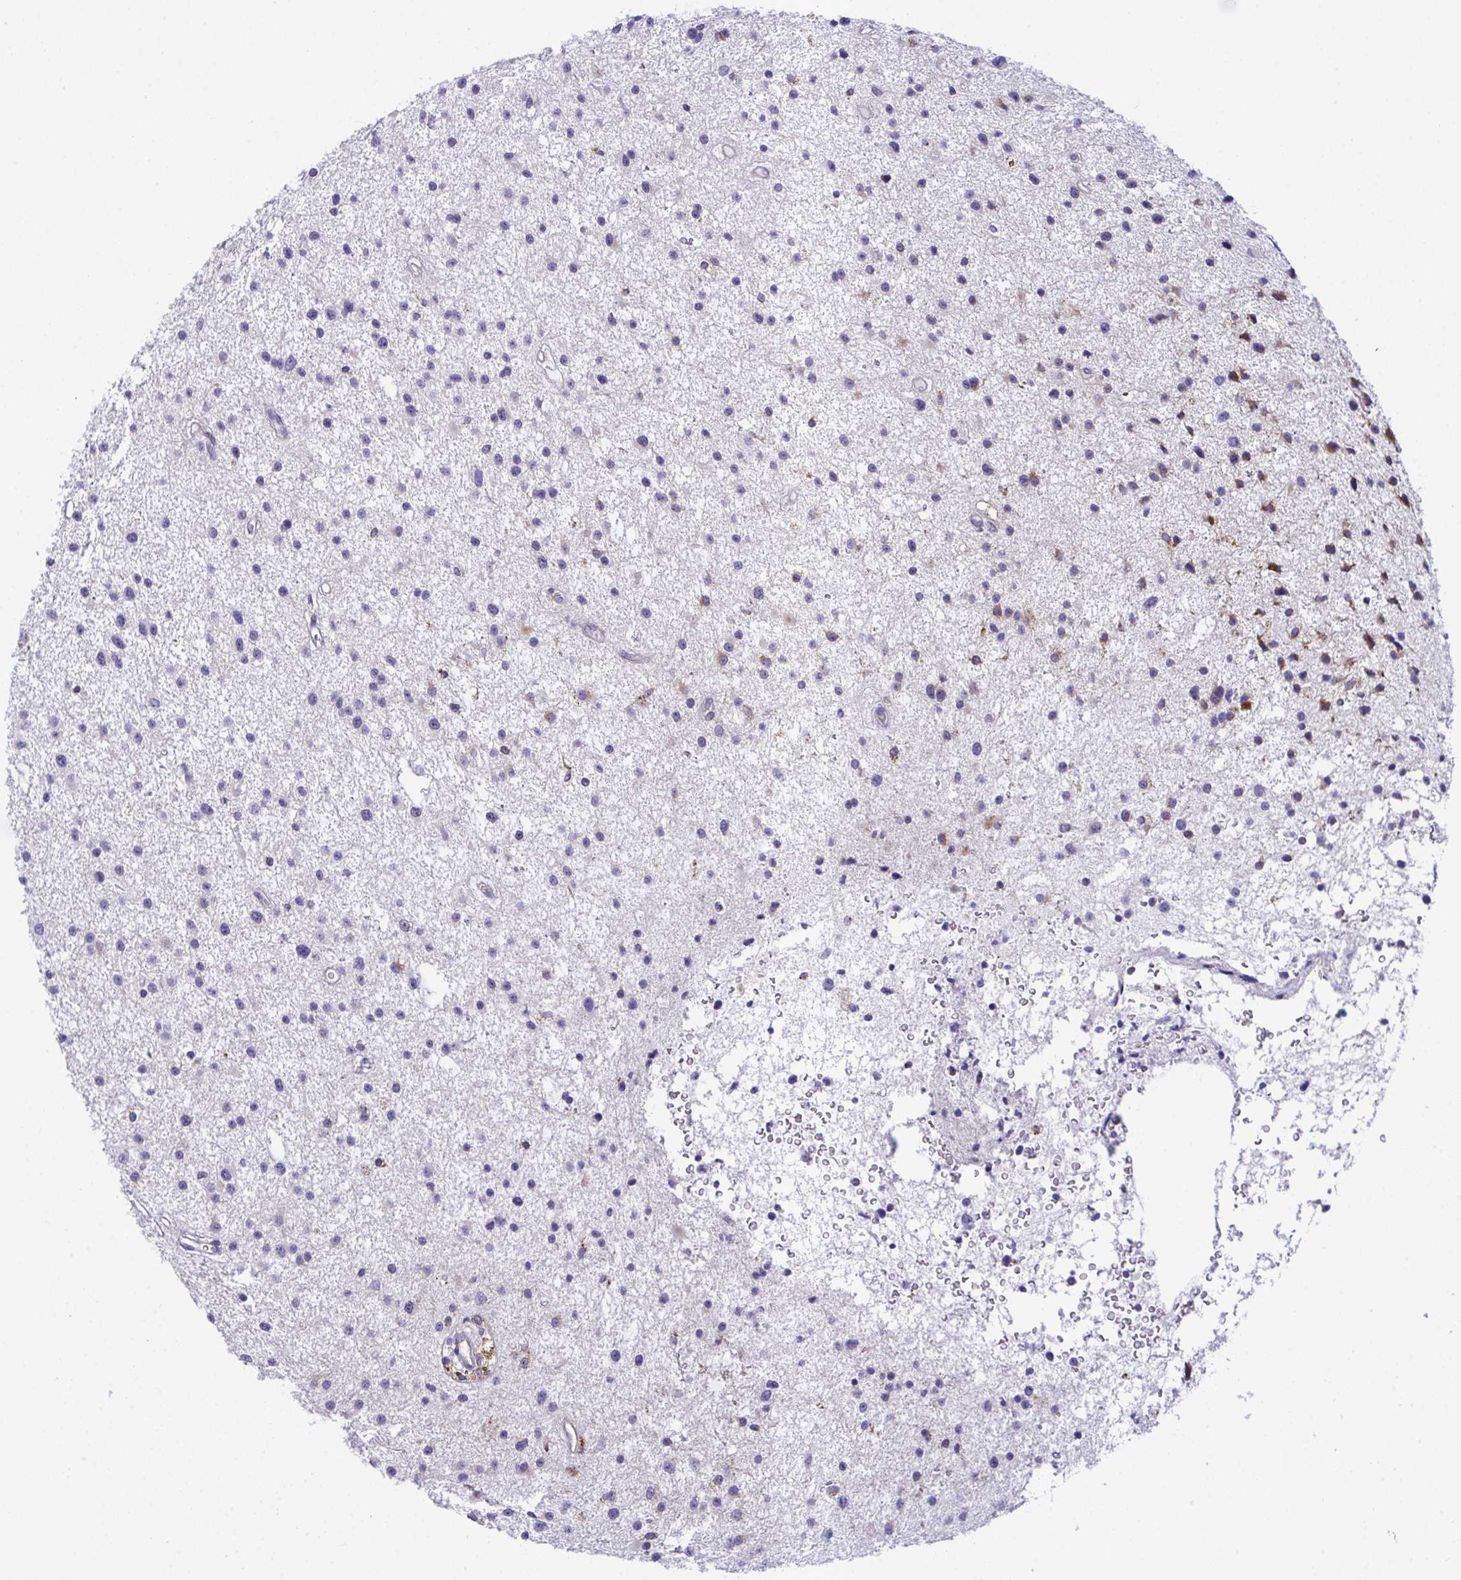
{"staining": {"intensity": "moderate", "quantity": "<25%", "location": "cytoplasmic/membranous"}, "tissue": "glioma", "cell_type": "Tumor cells", "image_type": "cancer", "snomed": [{"axis": "morphology", "description": "Glioma, malignant, Low grade"}, {"axis": "topography", "description": "Brain"}], "caption": "This photomicrograph exhibits malignant low-grade glioma stained with immunohistochemistry (IHC) to label a protein in brown. The cytoplasmic/membranous of tumor cells show moderate positivity for the protein. Nuclei are counter-stained blue.", "gene": "PEAK3", "patient": {"sex": "male", "age": 43}}